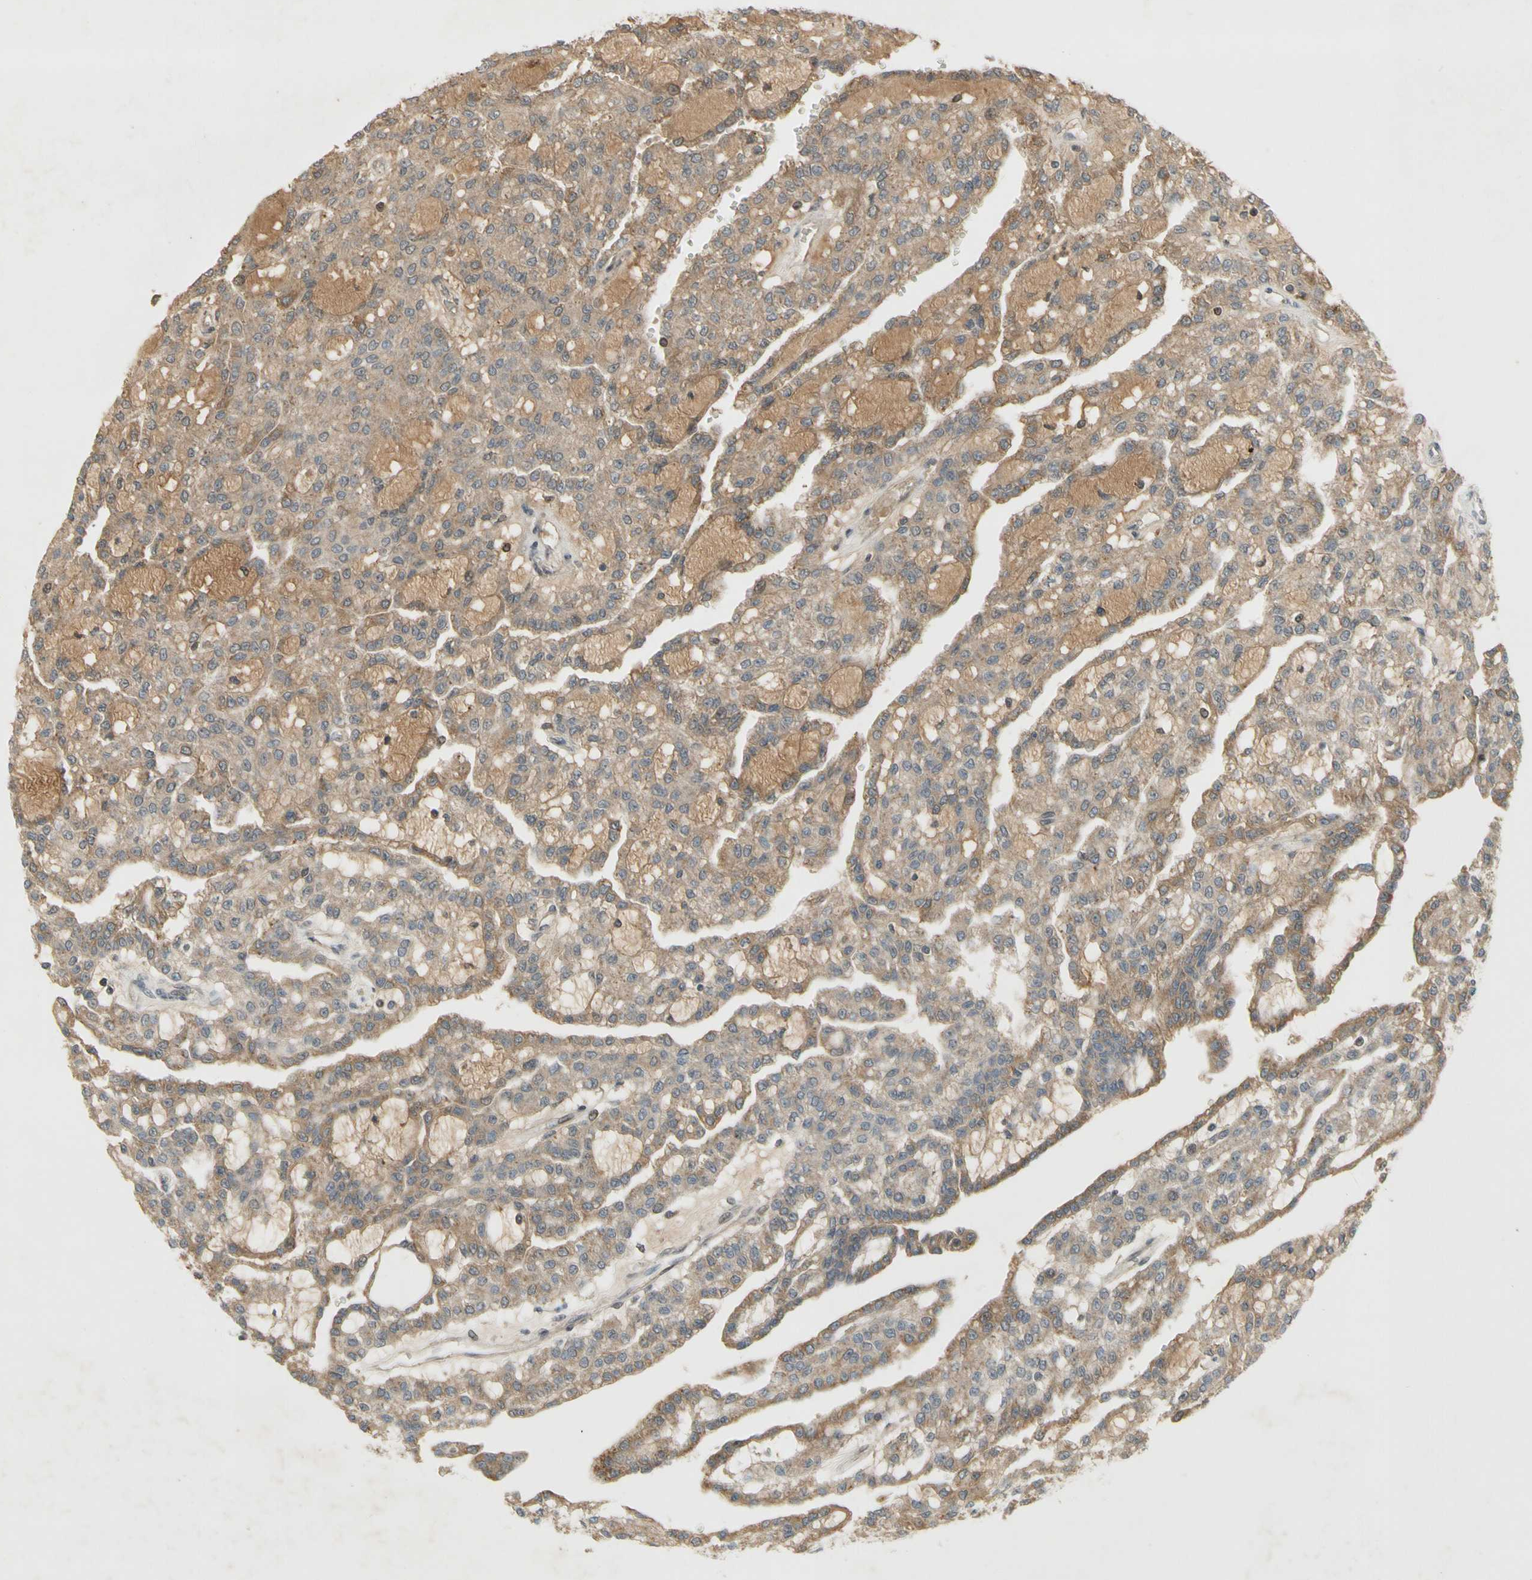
{"staining": {"intensity": "weak", "quantity": "25%-75%", "location": "cytoplasmic/membranous"}, "tissue": "renal cancer", "cell_type": "Tumor cells", "image_type": "cancer", "snomed": [{"axis": "morphology", "description": "Adenocarcinoma, NOS"}, {"axis": "topography", "description": "Kidney"}], "caption": "Tumor cells reveal low levels of weak cytoplasmic/membranous positivity in about 25%-75% of cells in renal cancer (adenocarcinoma).", "gene": "NRG4", "patient": {"sex": "male", "age": 63}}